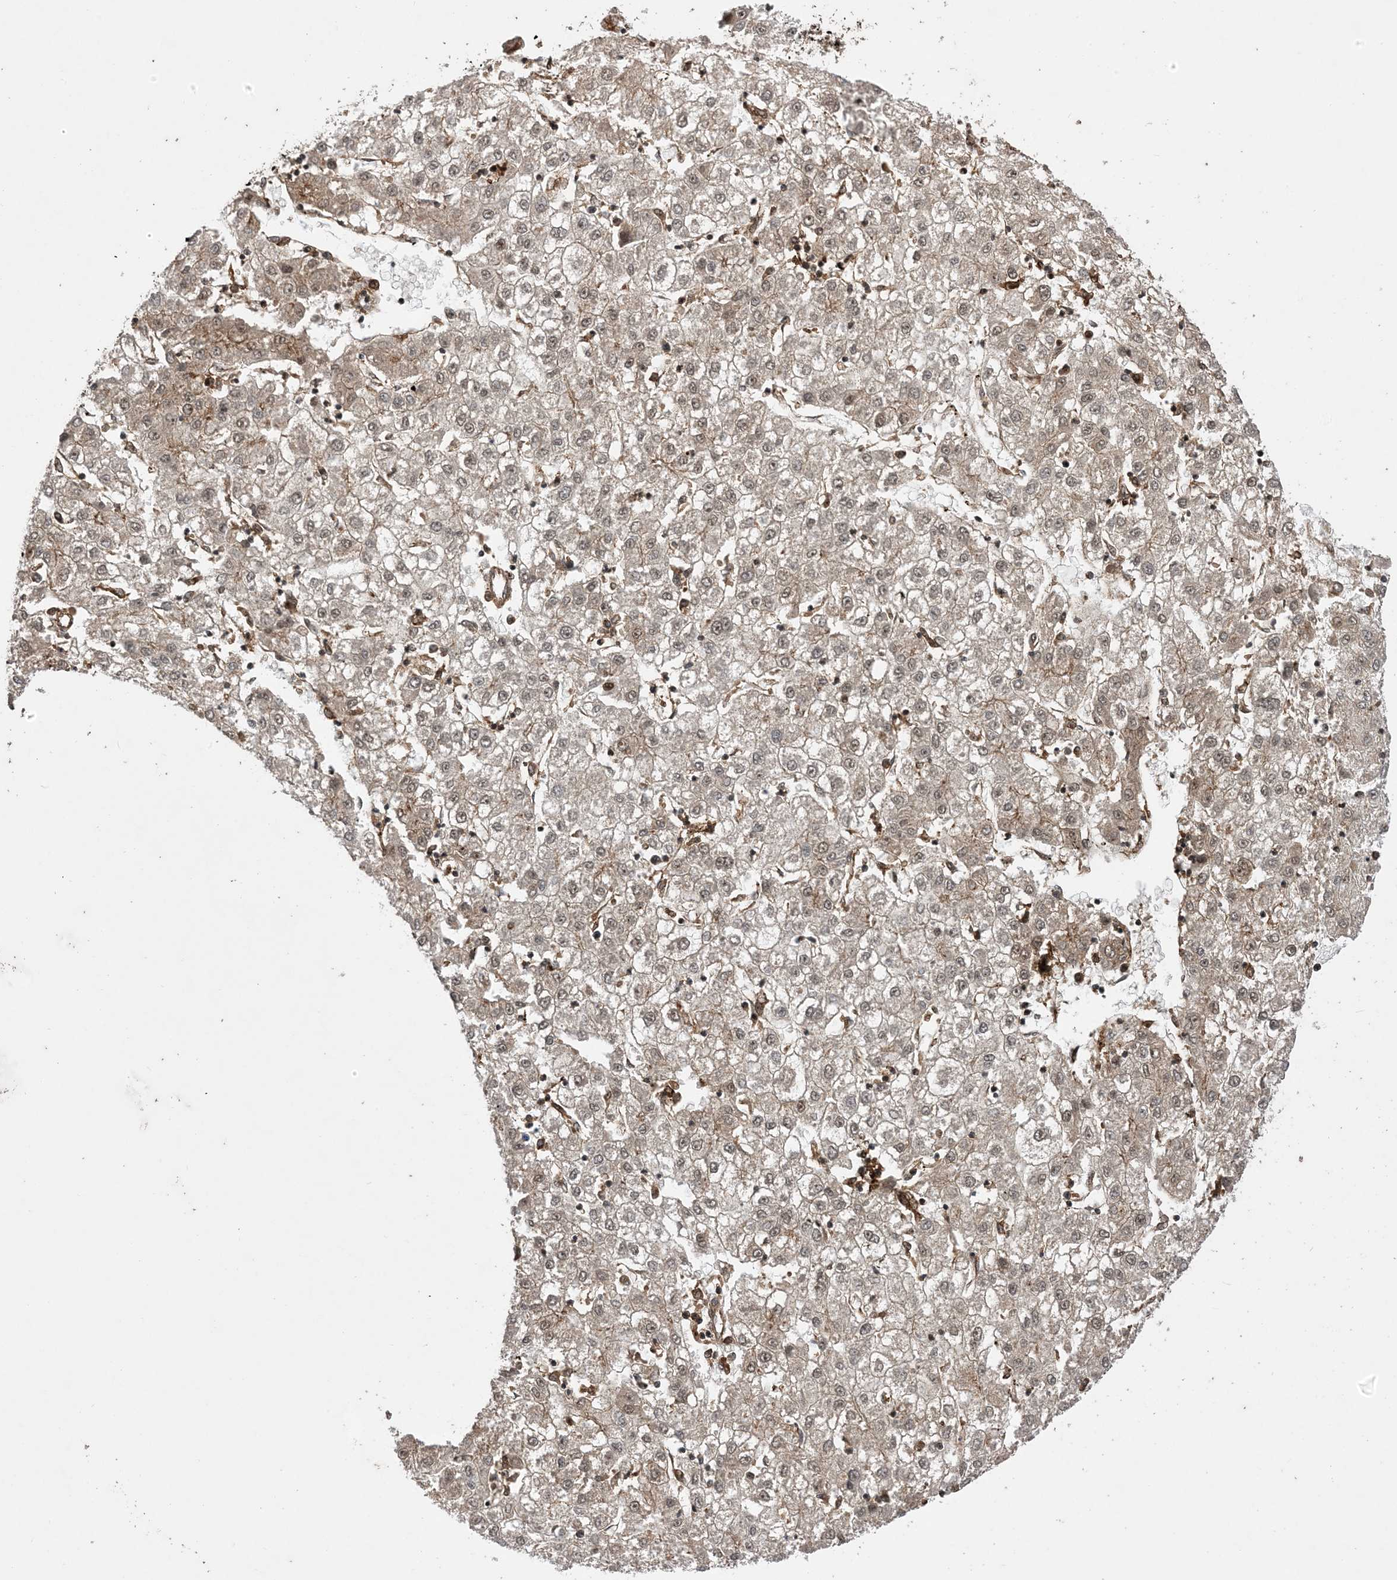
{"staining": {"intensity": "weak", "quantity": "25%-75%", "location": "cytoplasmic/membranous,nuclear"}, "tissue": "liver cancer", "cell_type": "Tumor cells", "image_type": "cancer", "snomed": [{"axis": "morphology", "description": "Carcinoma, Hepatocellular, NOS"}, {"axis": "topography", "description": "Liver"}], "caption": "Immunohistochemistry (DAB) staining of human liver cancer displays weak cytoplasmic/membranous and nuclear protein staining in approximately 25%-75% of tumor cells. The staining was performed using DAB, with brown indicating positive protein expression. Nuclei are stained blue with hematoxylin.", "gene": "ZNF511", "patient": {"sex": "male", "age": 72}}